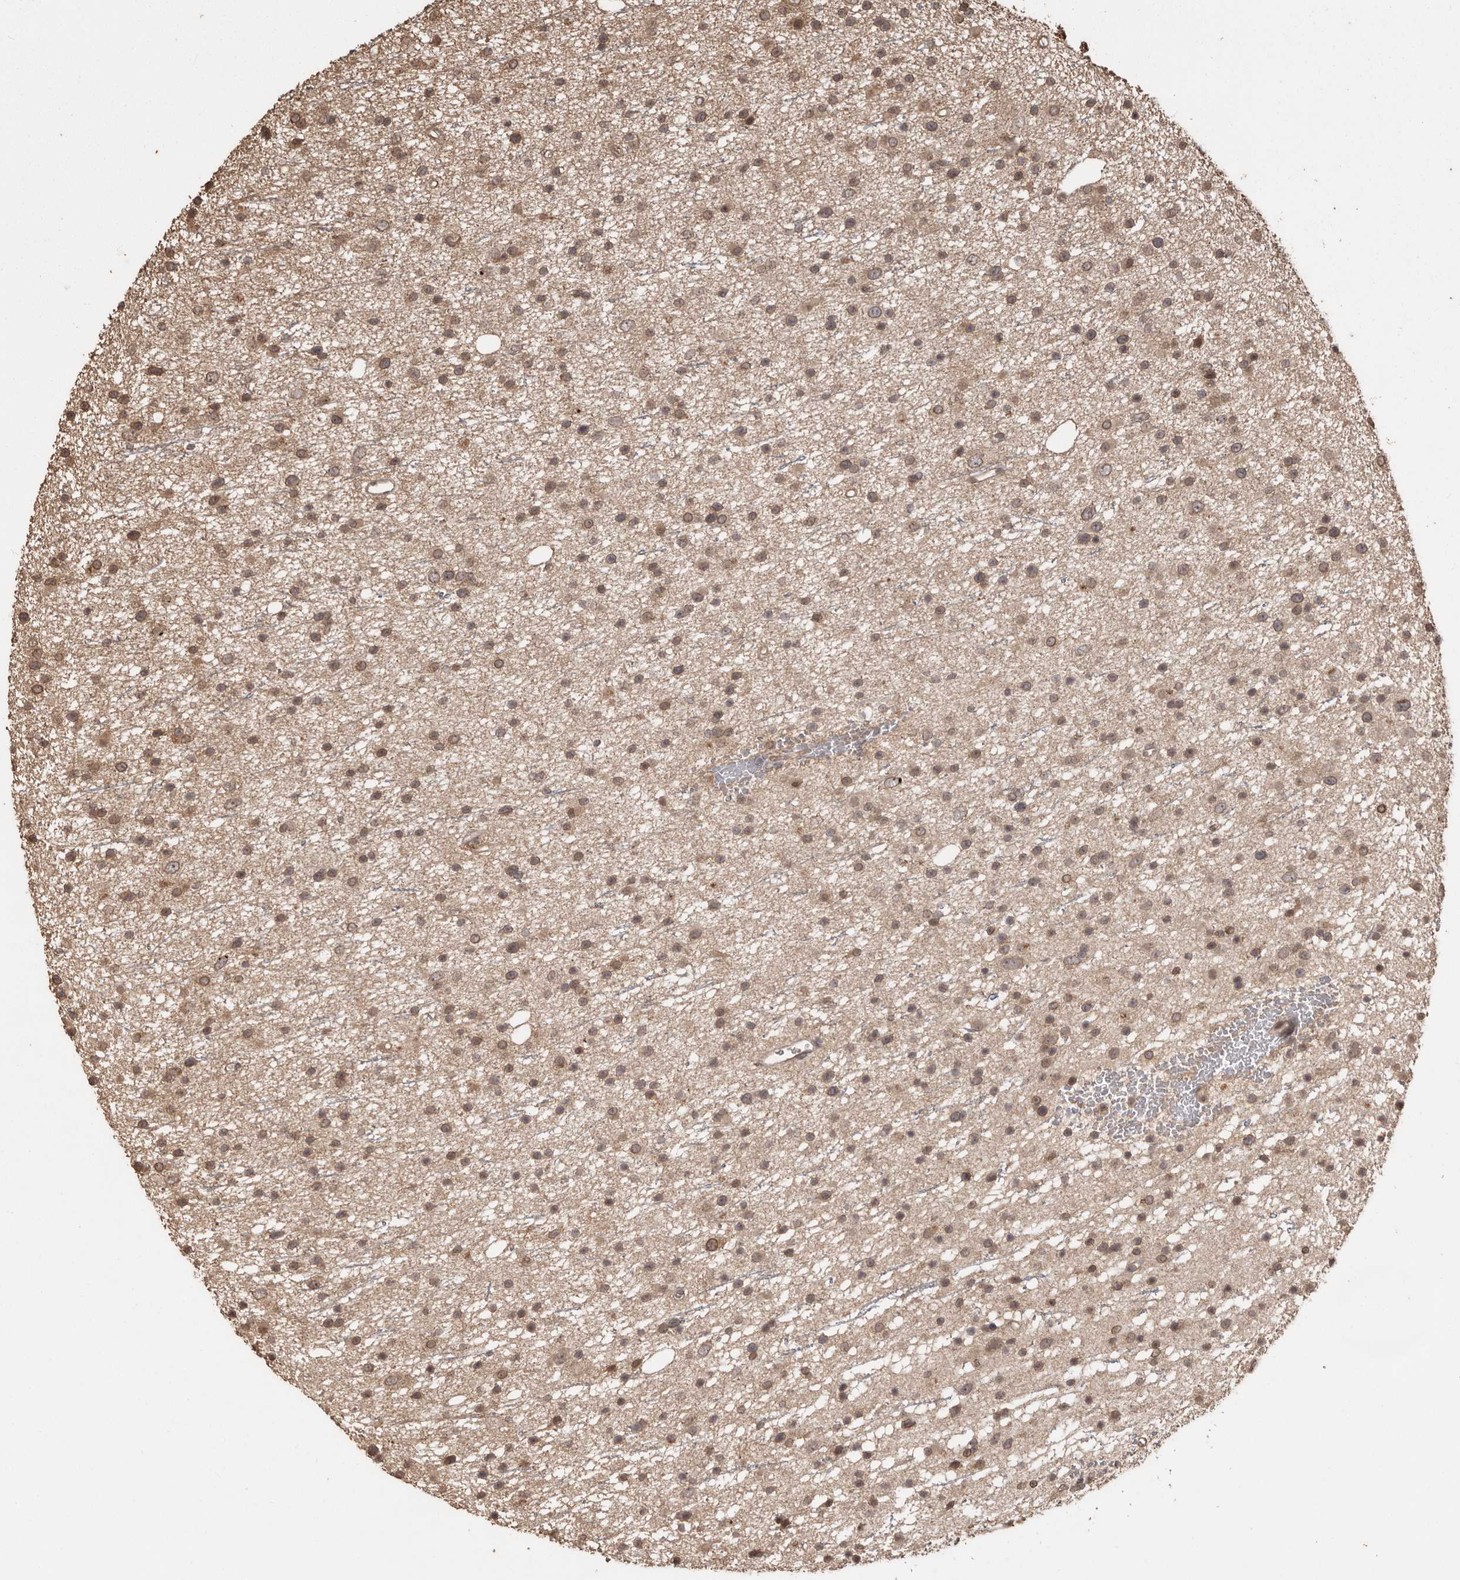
{"staining": {"intensity": "moderate", "quantity": ">75%", "location": "cytoplasmic/membranous,nuclear"}, "tissue": "glioma", "cell_type": "Tumor cells", "image_type": "cancer", "snomed": [{"axis": "morphology", "description": "Glioma, malignant, Low grade"}, {"axis": "topography", "description": "Cerebral cortex"}], "caption": "Protein analysis of glioma tissue reveals moderate cytoplasmic/membranous and nuclear staining in approximately >75% of tumor cells.", "gene": "NUP43", "patient": {"sex": "female", "age": 39}}